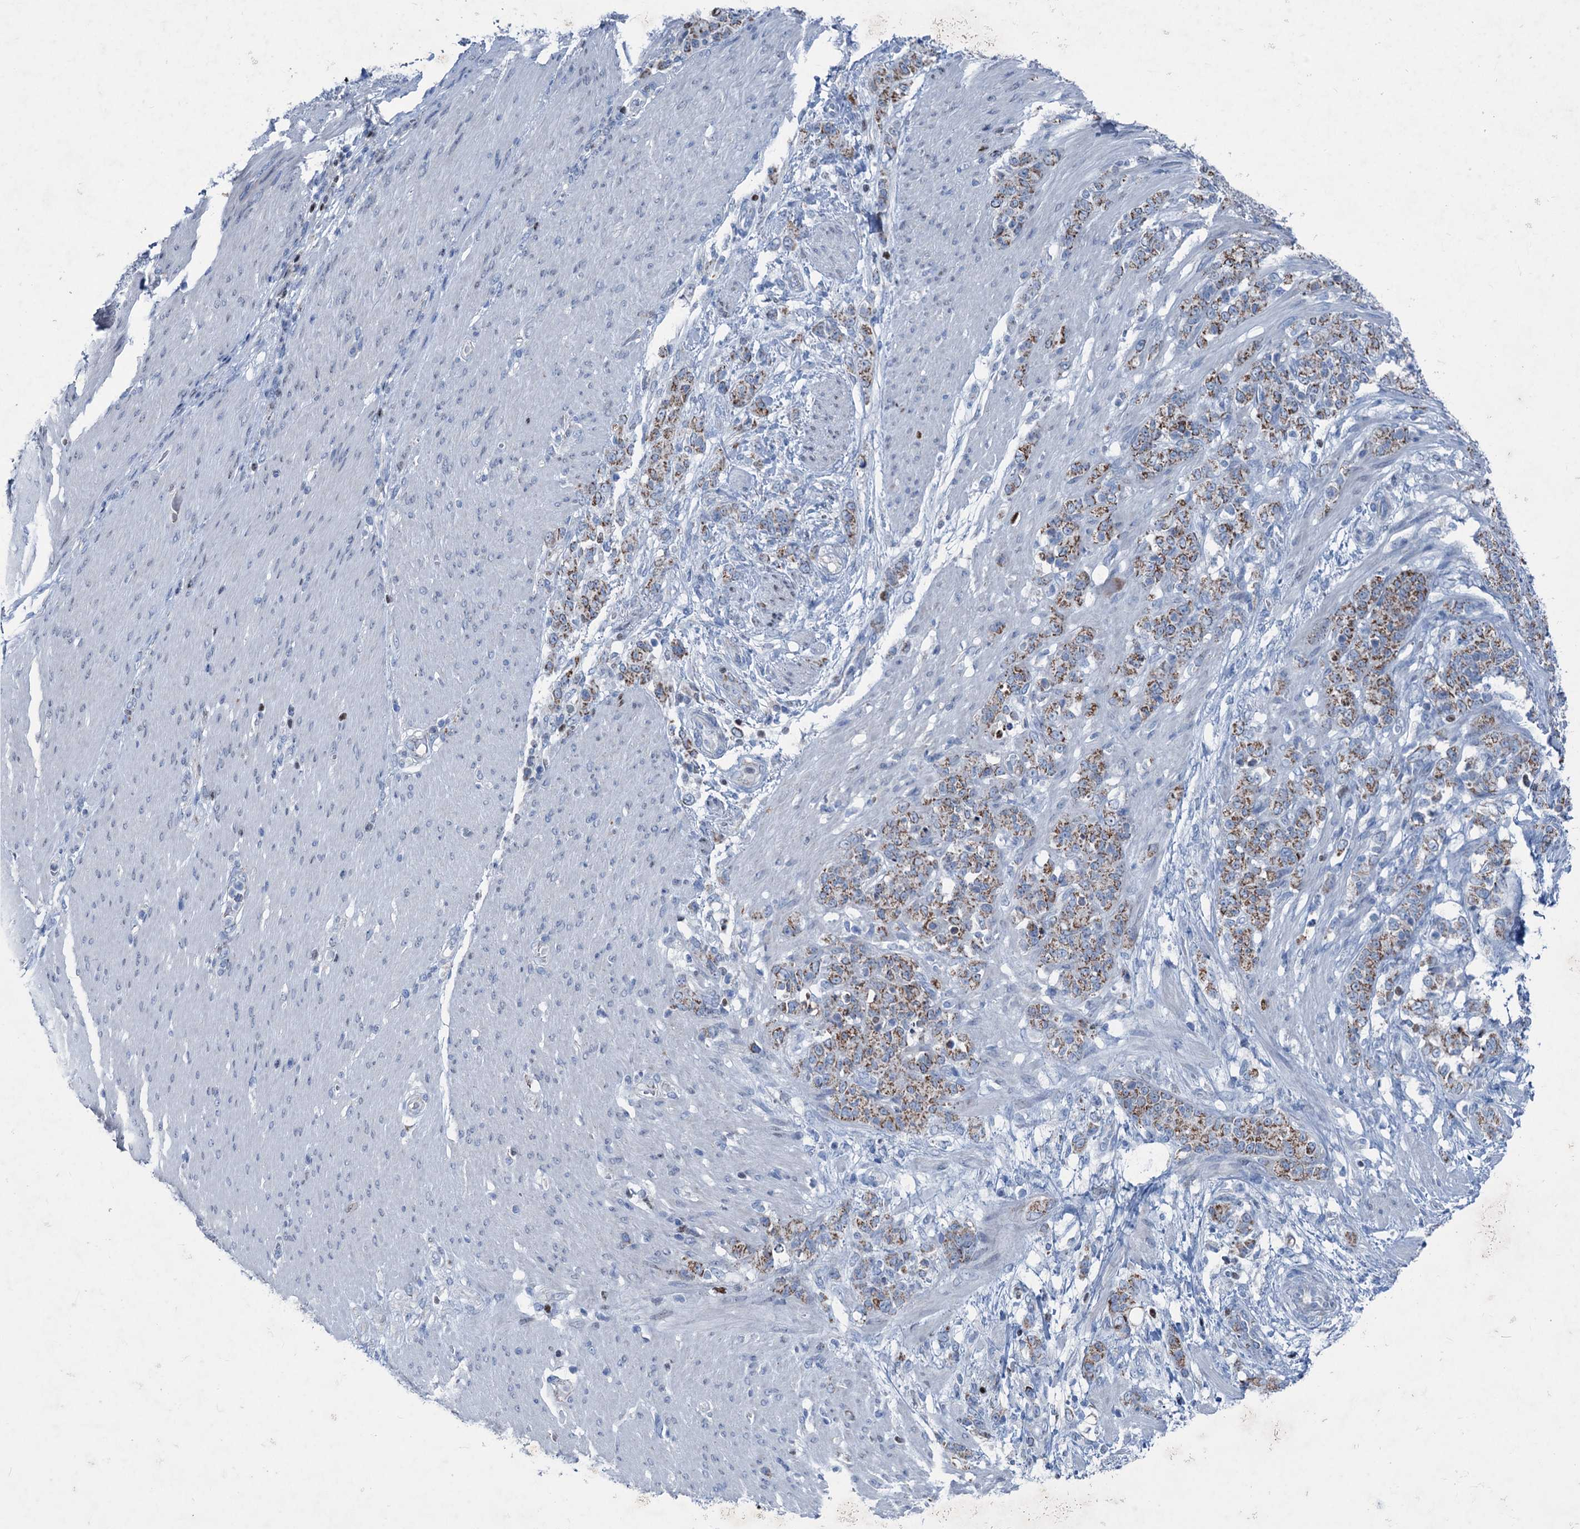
{"staining": {"intensity": "moderate", "quantity": ">75%", "location": "cytoplasmic/membranous"}, "tissue": "stomach cancer", "cell_type": "Tumor cells", "image_type": "cancer", "snomed": [{"axis": "morphology", "description": "Adenocarcinoma, NOS"}, {"axis": "topography", "description": "Stomach"}], "caption": "Adenocarcinoma (stomach) stained with DAB (3,3'-diaminobenzidine) immunohistochemistry (IHC) shows medium levels of moderate cytoplasmic/membranous staining in approximately >75% of tumor cells.", "gene": "ELP4", "patient": {"sex": "female", "age": 79}}